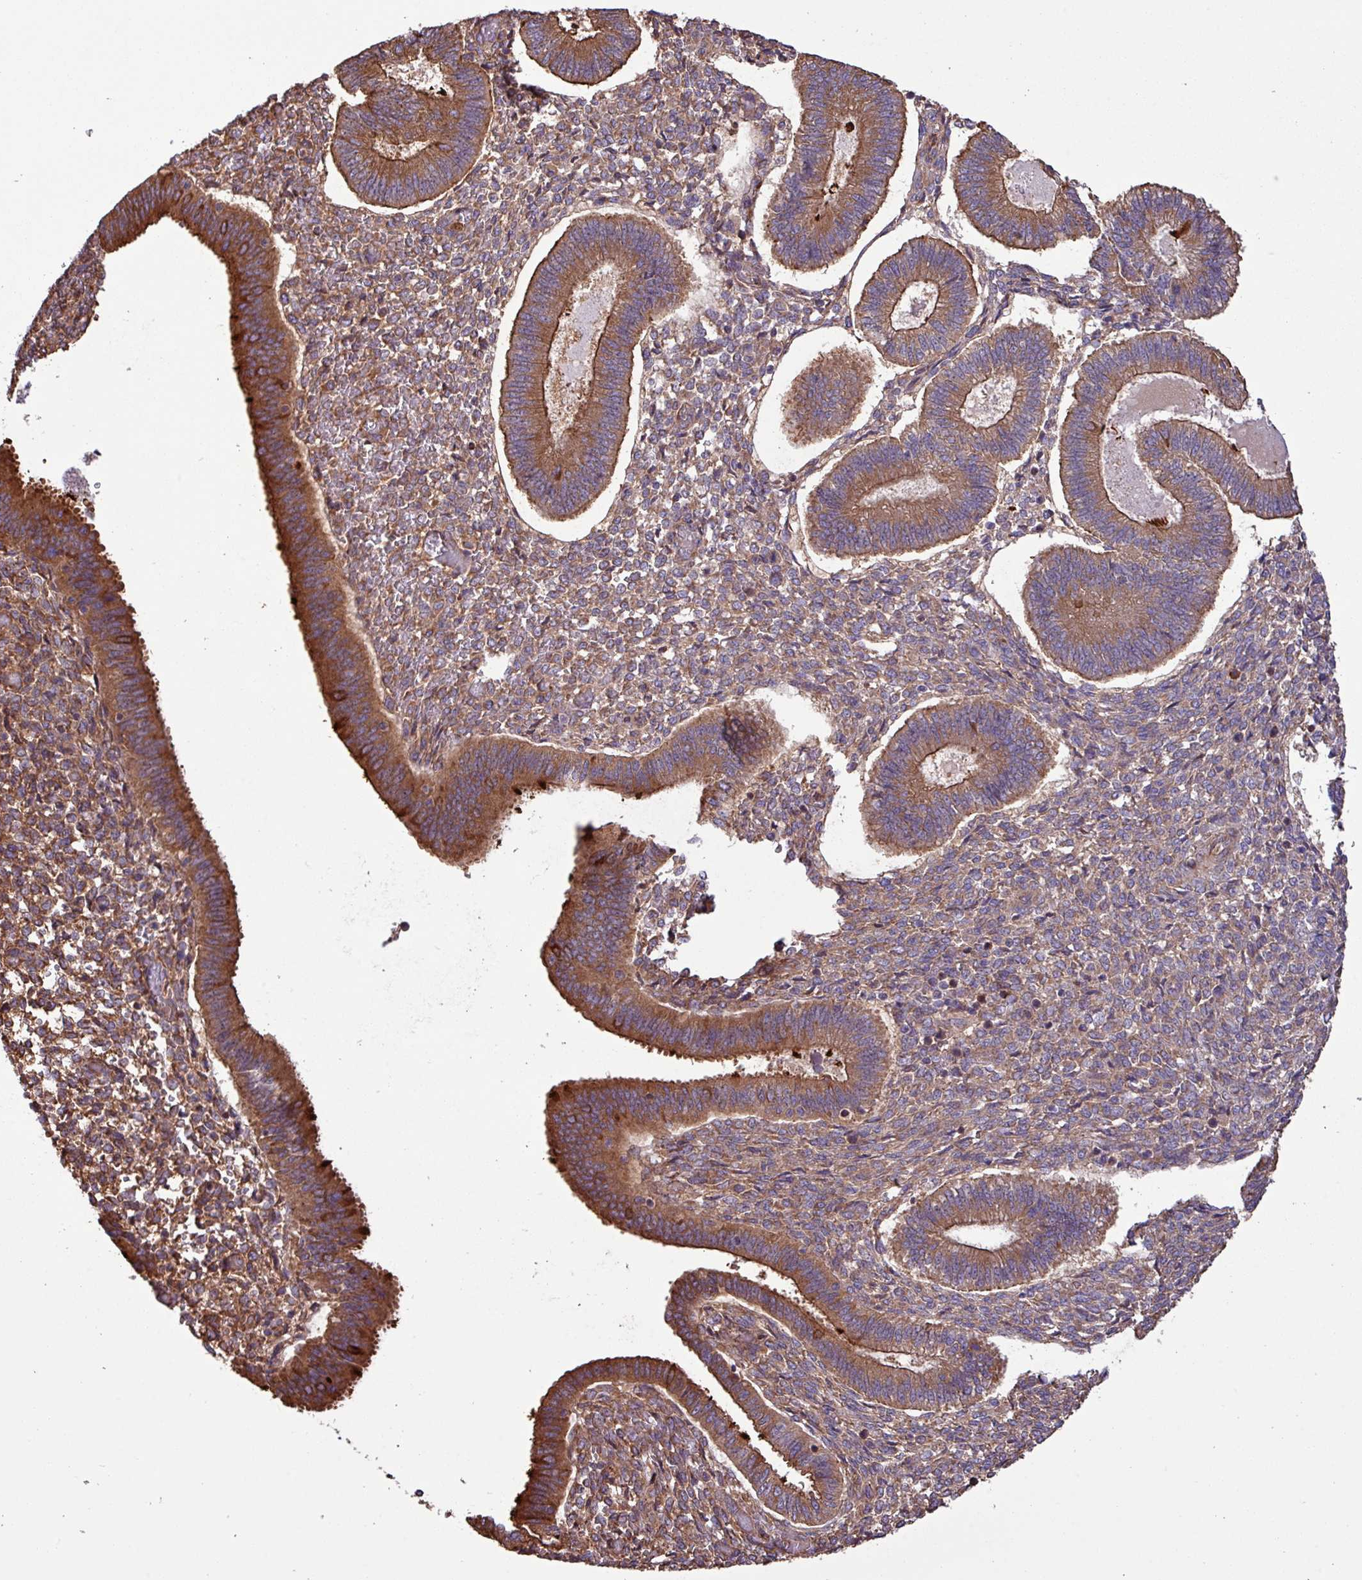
{"staining": {"intensity": "strong", "quantity": "25%-75%", "location": "cytoplasmic/membranous"}, "tissue": "endometrium", "cell_type": "Cells in endometrial stroma", "image_type": "normal", "snomed": [{"axis": "morphology", "description": "Normal tissue, NOS"}, {"axis": "topography", "description": "Endometrium"}], "caption": "Protein expression analysis of benign endometrium shows strong cytoplasmic/membranous expression in about 25%-75% of cells in endometrial stroma.", "gene": "ZNF300", "patient": {"sex": "female", "age": 25}}